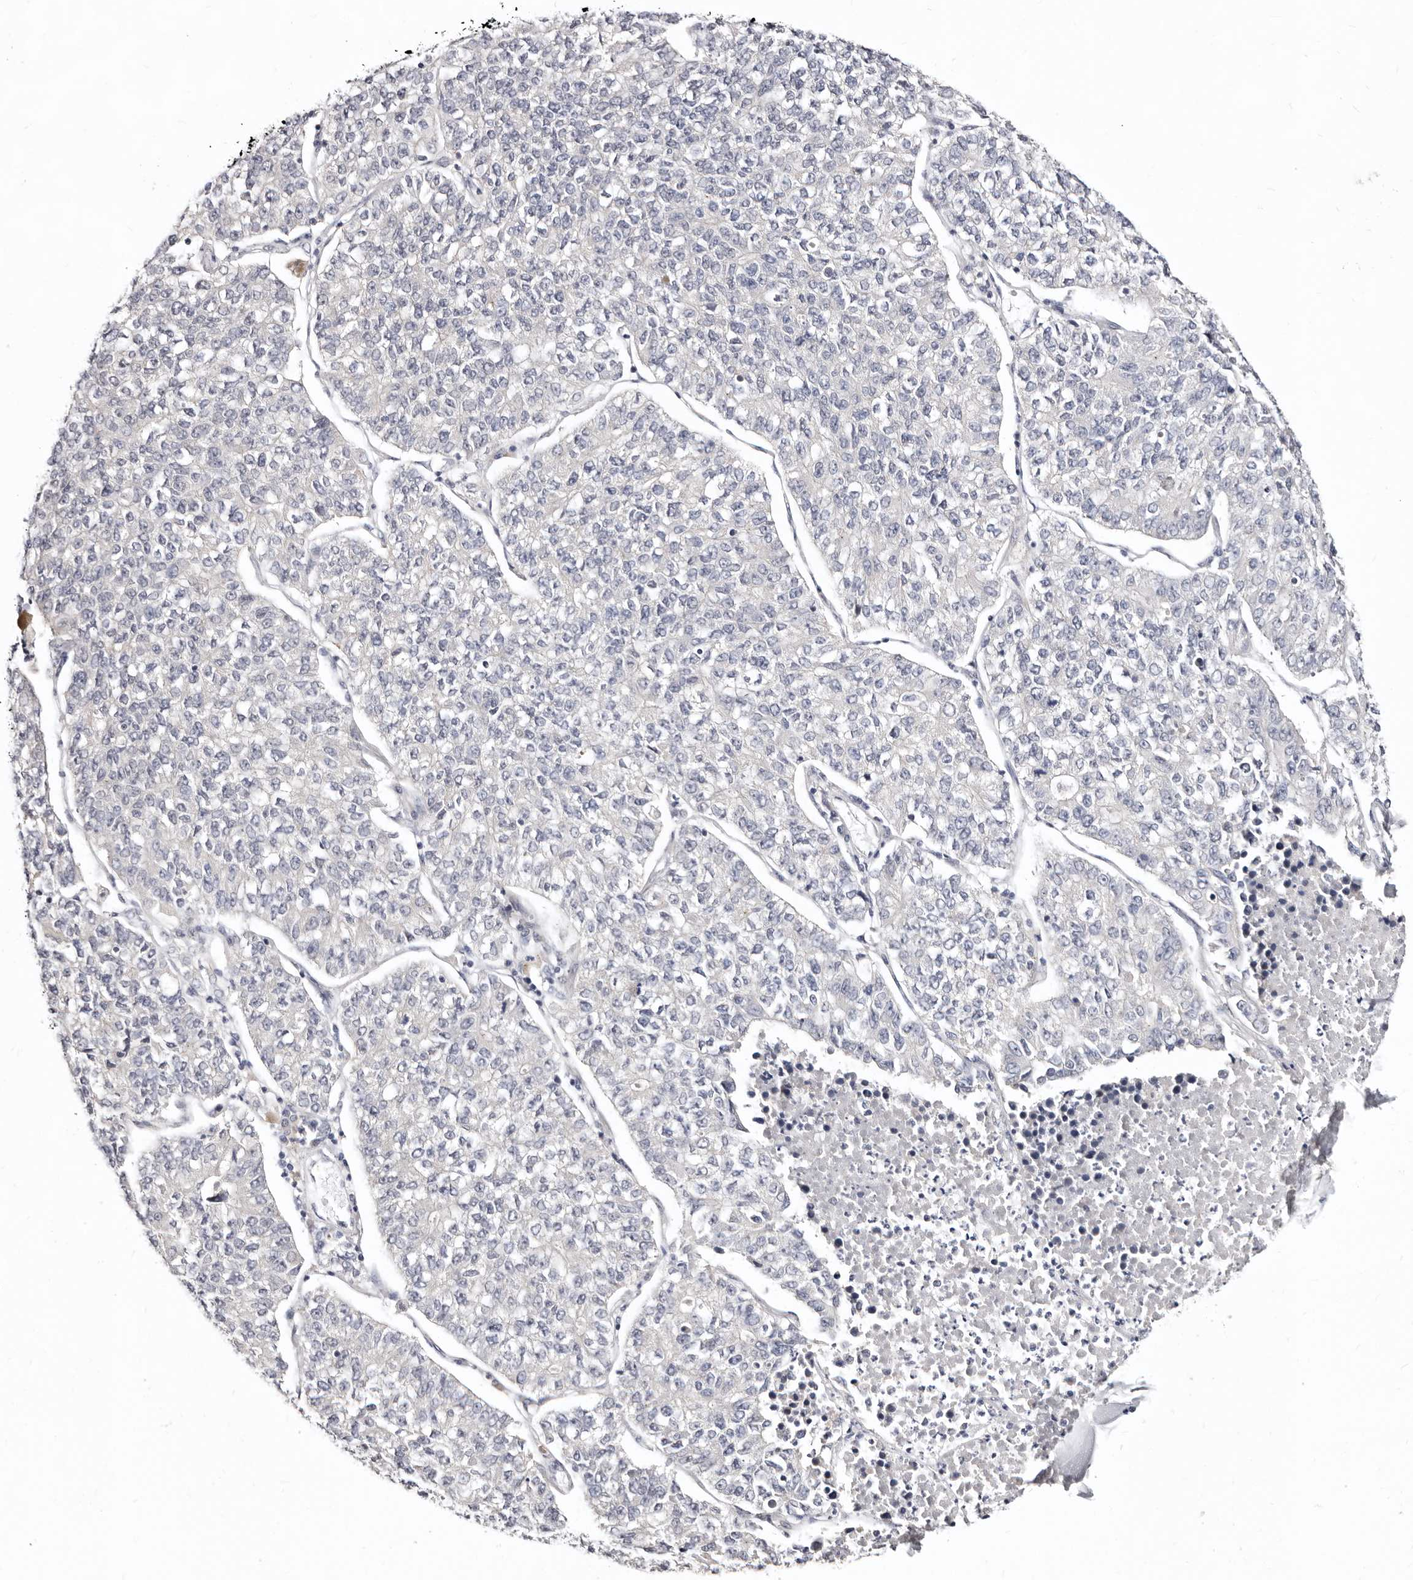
{"staining": {"intensity": "negative", "quantity": "none", "location": "none"}, "tissue": "lung cancer", "cell_type": "Tumor cells", "image_type": "cancer", "snomed": [{"axis": "morphology", "description": "Adenocarcinoma, NOS"}, {"axis": "topography", "description": "Lung"}], "caption": "Tumor cells are negative for brown protein staining in adenocarcinoma (lung).", "gene": "KLHL4", "patient": {"sex": "male", "age": 49}}